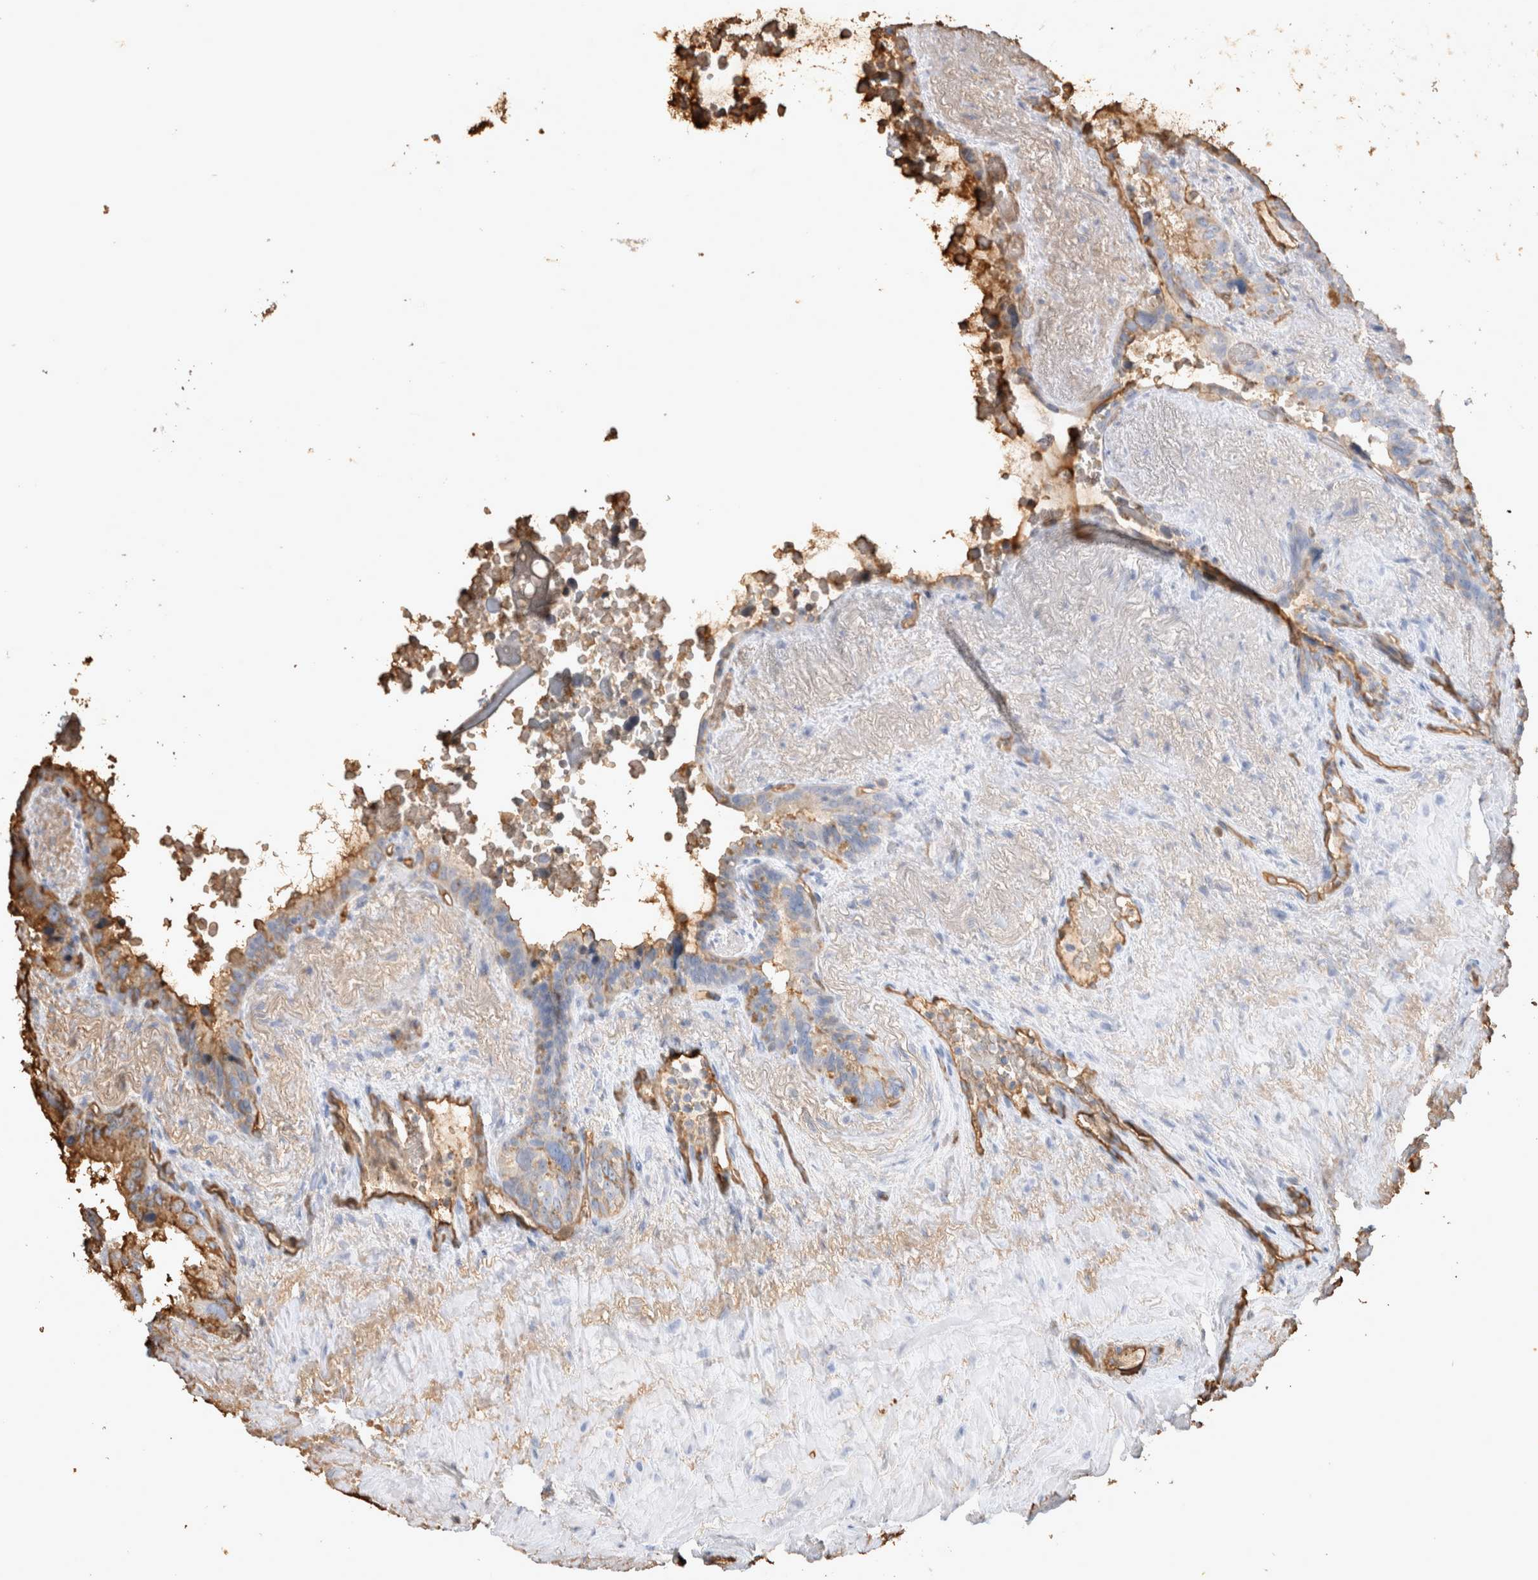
{"staining": {"intensity": "moderate", "quantity": "25%-75%", "location": "cytoplasmic/membranous"}, "tissue": "seminal vesicle", "cell_type": "Glandular cells", "image_type": "normal", "snomed": [{"axis": "morphology", "description": "Normal tissue, NOS"}, {"axis": "topography", "description": "Seminal veicle"}], "caption": "The immunohistochemical stain labels moderate cytoplasmic/membranous positivity in glandular cells of unremarkable seminal vesicle. (brown staining indicates protein expression, while blue staining denotes nuclei).", "gene": "IL17RC", "patient": {"sex": "male", "age": 80}}